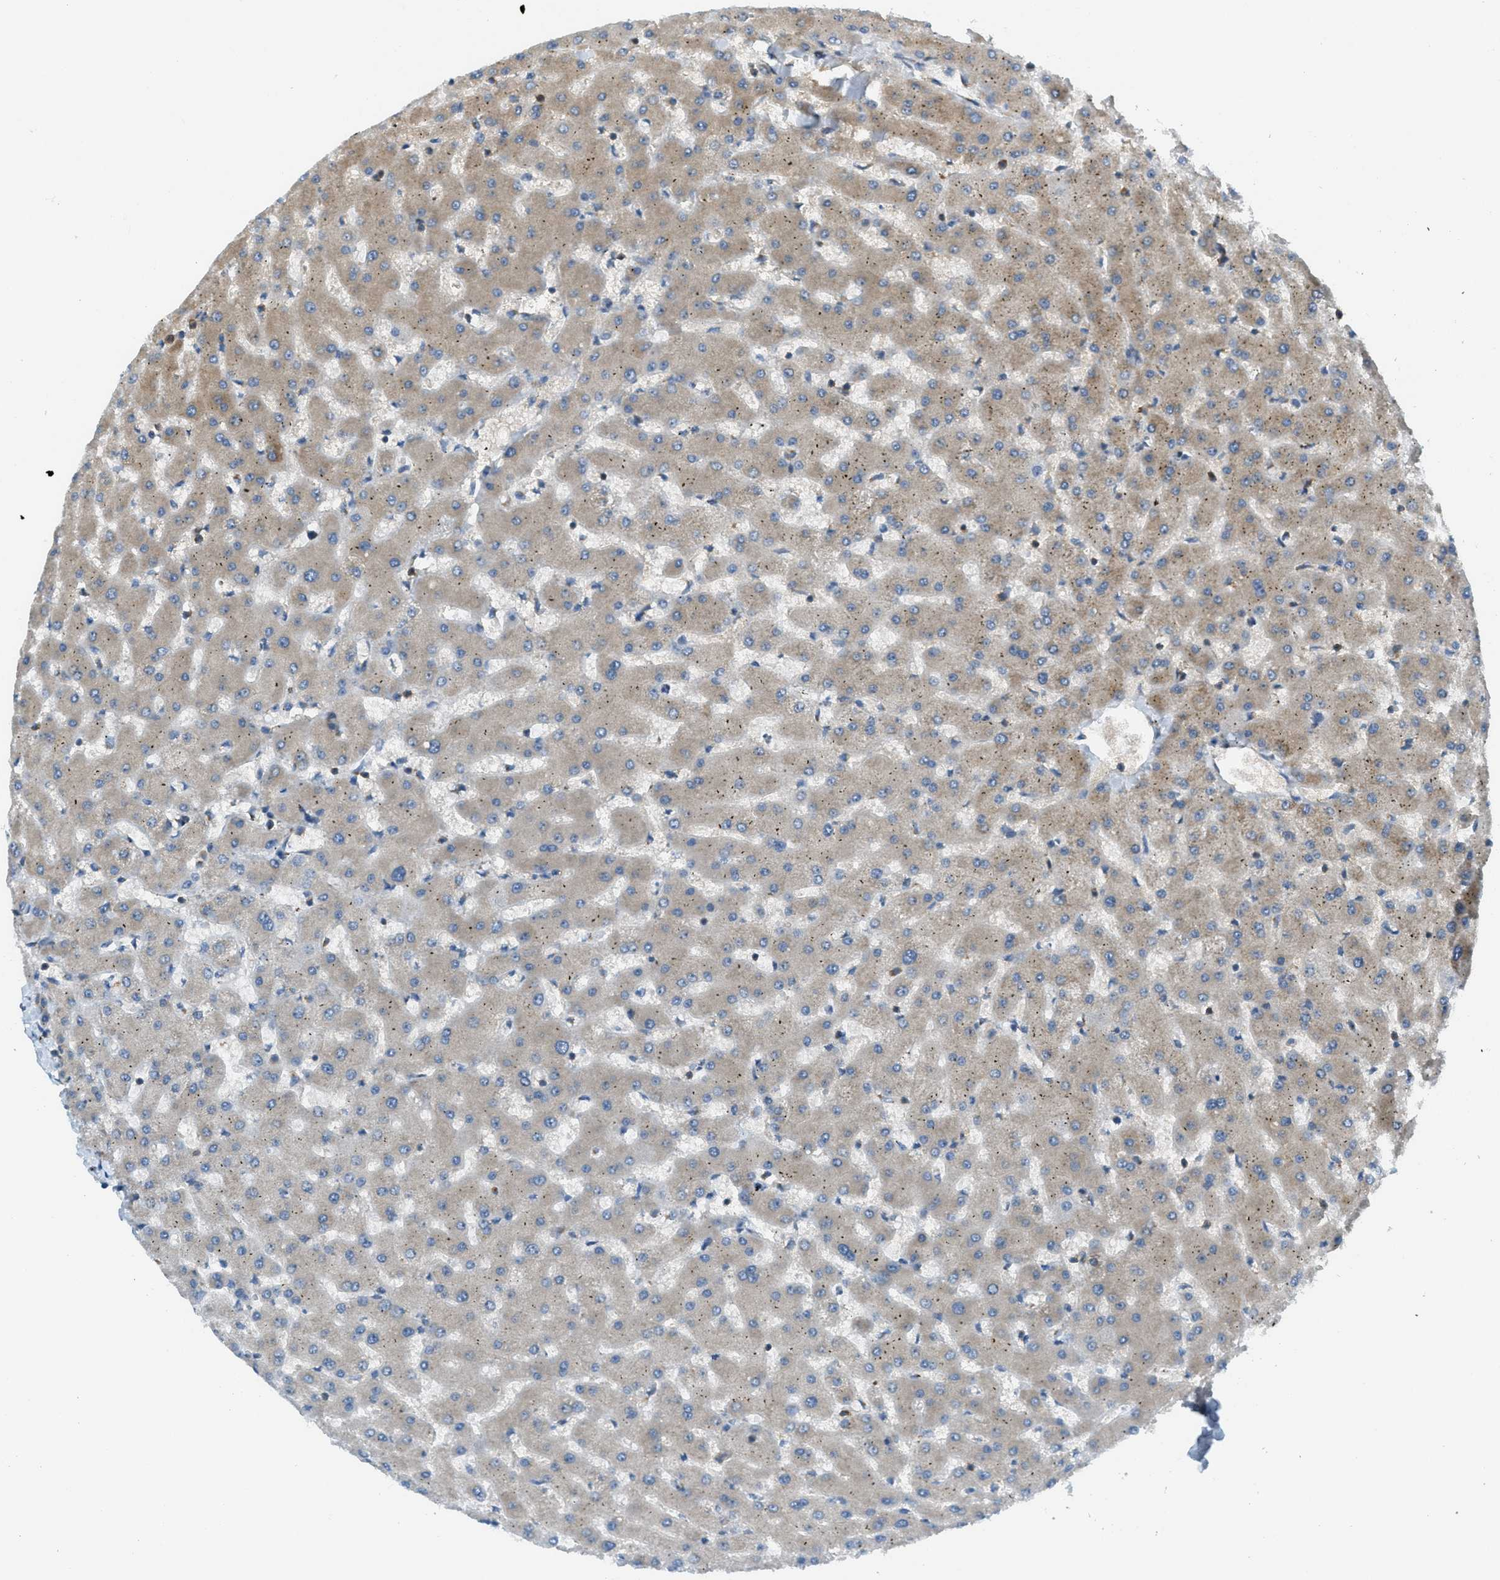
{"staining": {"intensity": "negative", "quantity": "none", "location": "none"}, "tissue": "liver", "cell_type": "Cholangiocytes", "image_type": "normal", "snomed": [{"axis": "morphology", "description": "Normal tissue, NOS"}, {"axis": "topography", "description": "Liver"}], "caption": "Immunohistochemical staining of unremarkable liver shows no significant expression in cholangiocytes.", "gene": "ABCF1", "patient": {"sex": "female", "age": 63}}